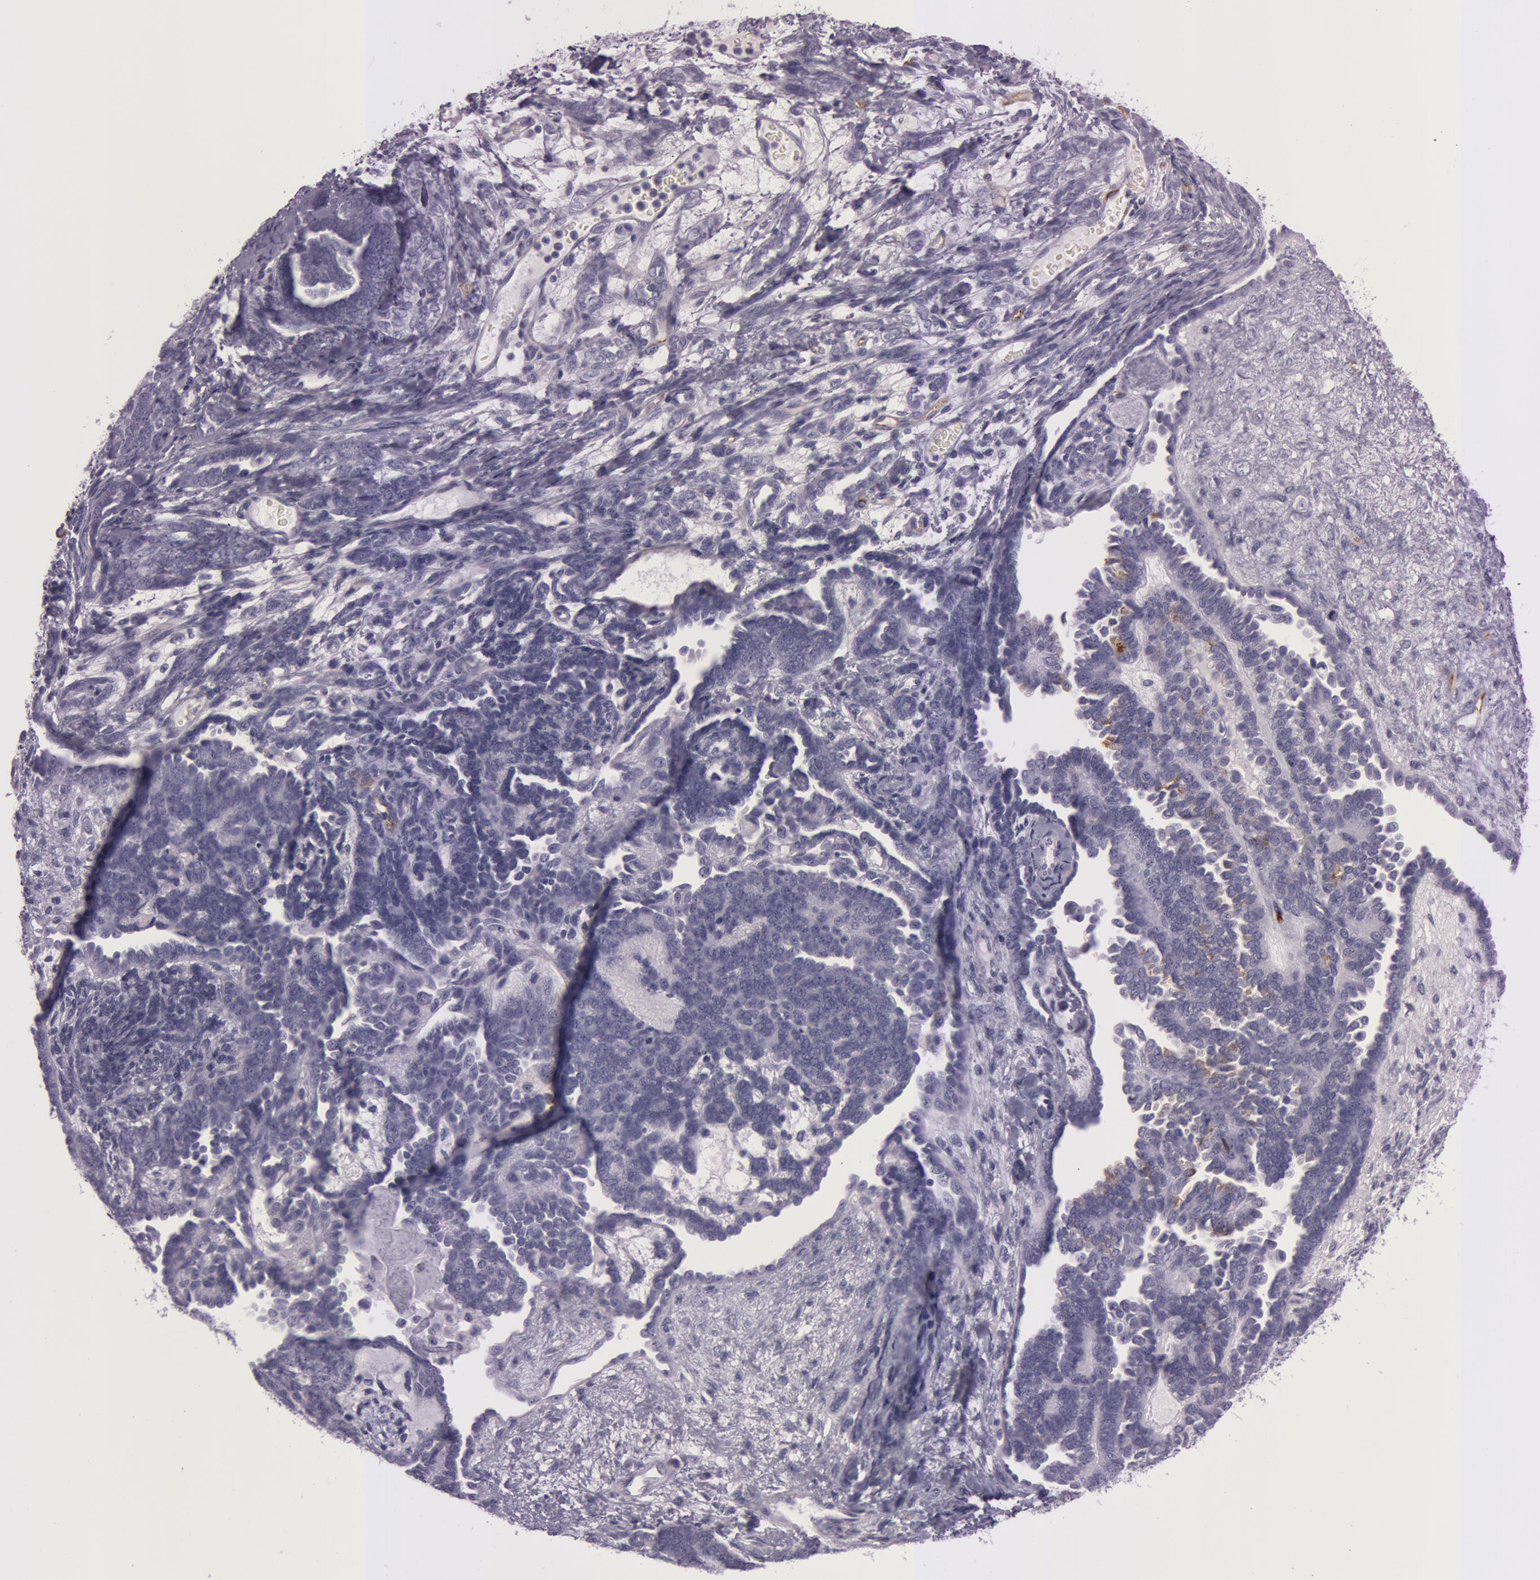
{"staining": {"intensity": "negative", "quantity": "none", "location": "none"}, "tissue": "endometrial cancer", "cell_type": "Tumor cells", "image_type": "cancer", "snomed": [{"axis": "morphology", "description": "Neoplasm, malignant, NOS"}, {"axis": "topography", "description": "Endometrium"}], "caption": "Tumor cells are negative for brown protein staining in endometrial cancer.", "gene": "FOLH1", "patient": {"sex": "female", "age": 74}}